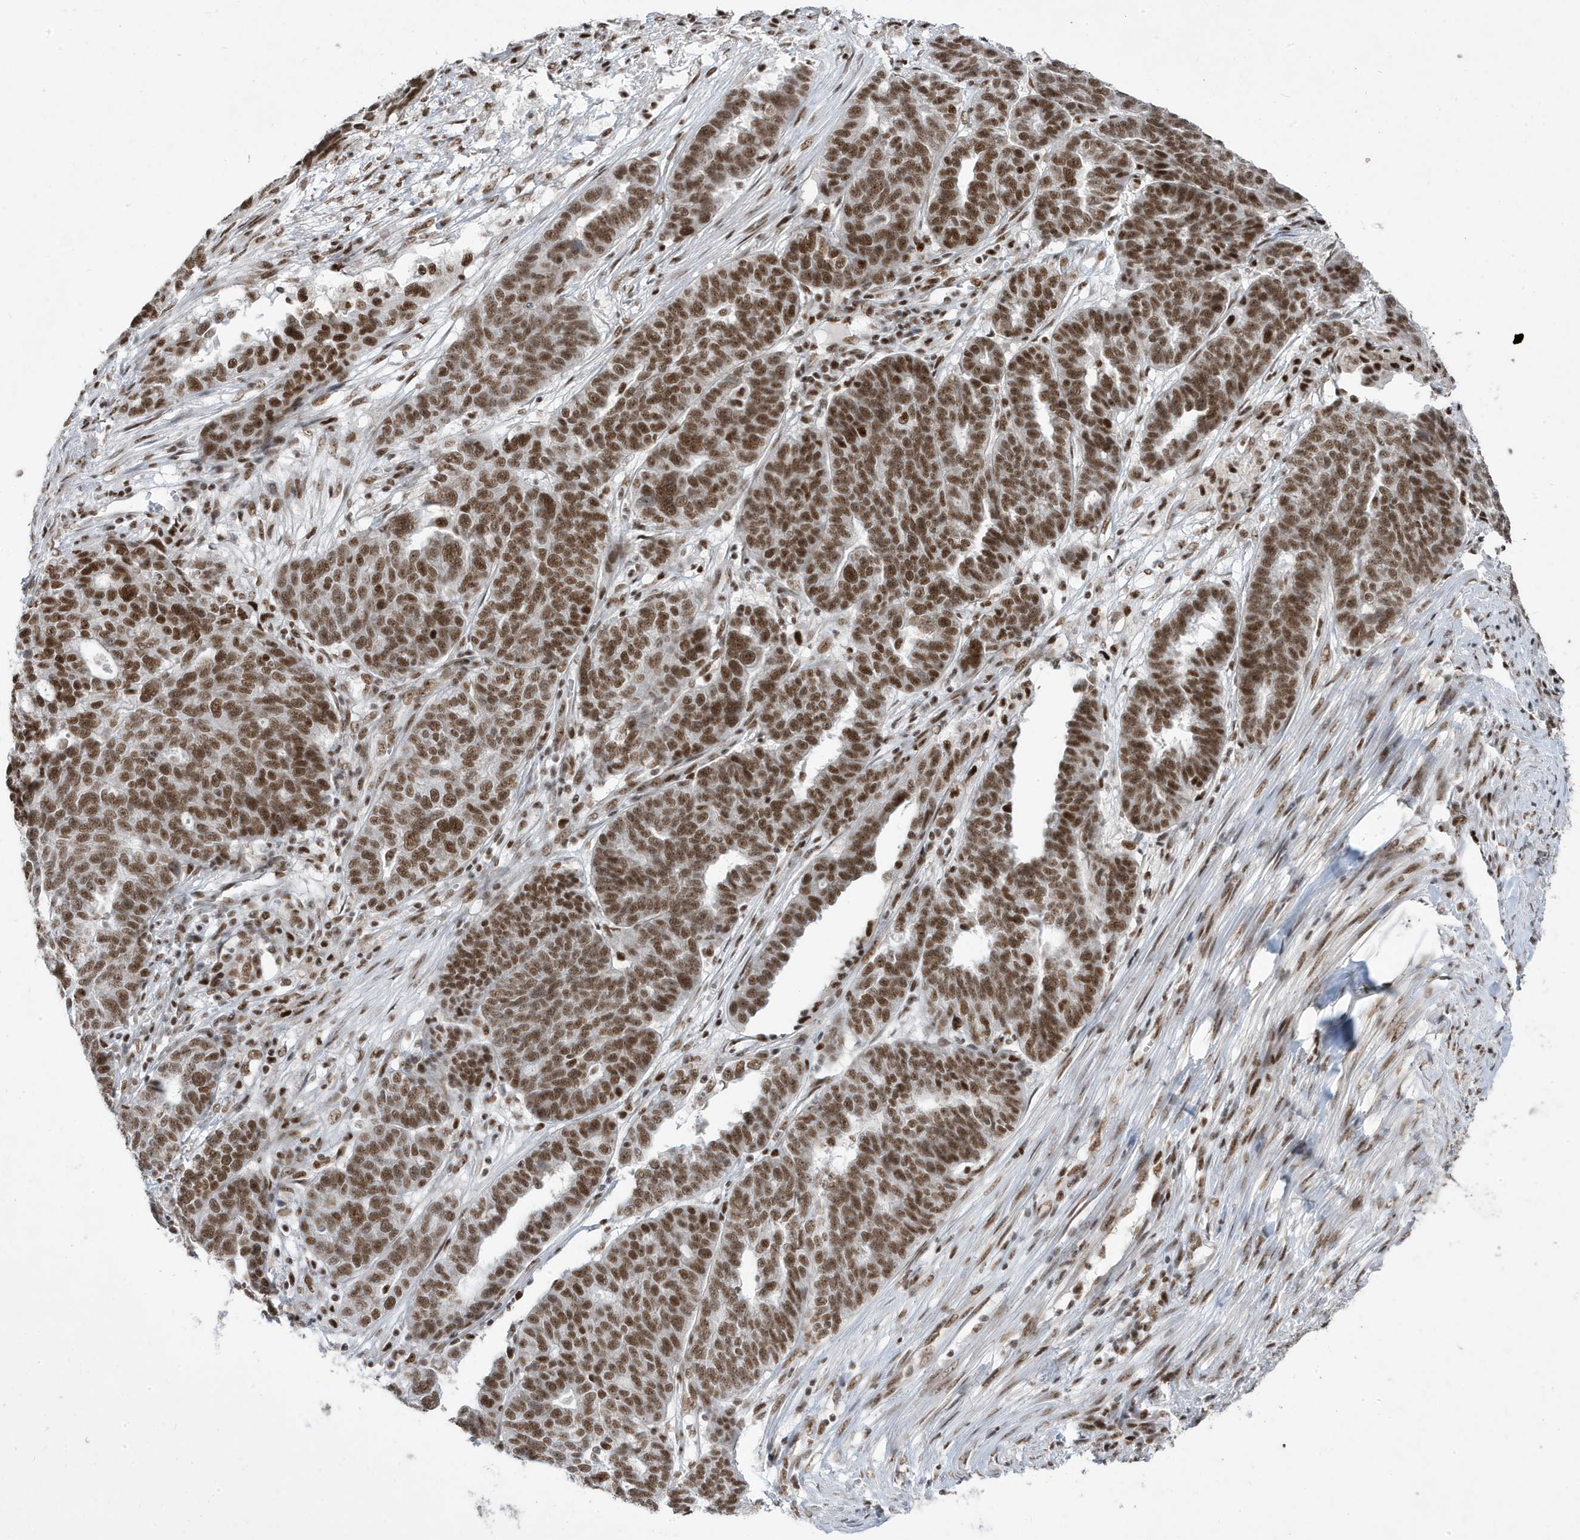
{"staining": {"intensity": "strong", "quantity": ">75%", "location": "nuclear"}, "tissue": "ovarian cancer", "cell_type": "Tumor cells", "image_type": "cancer", "snomed": [{"axis": "morphology", "description": "Cystadenocarcinoma, serous, NOS"}, {"axis": "topography", "description": "Ovary"}], "caption": "The immunohistochemical stain labels strong nuclear positivity in tumor cells of ovarian serous cystadenocarcinoma tissue.", "gene": "MTREX", "patient": {"sex": "female", "age": 59}}